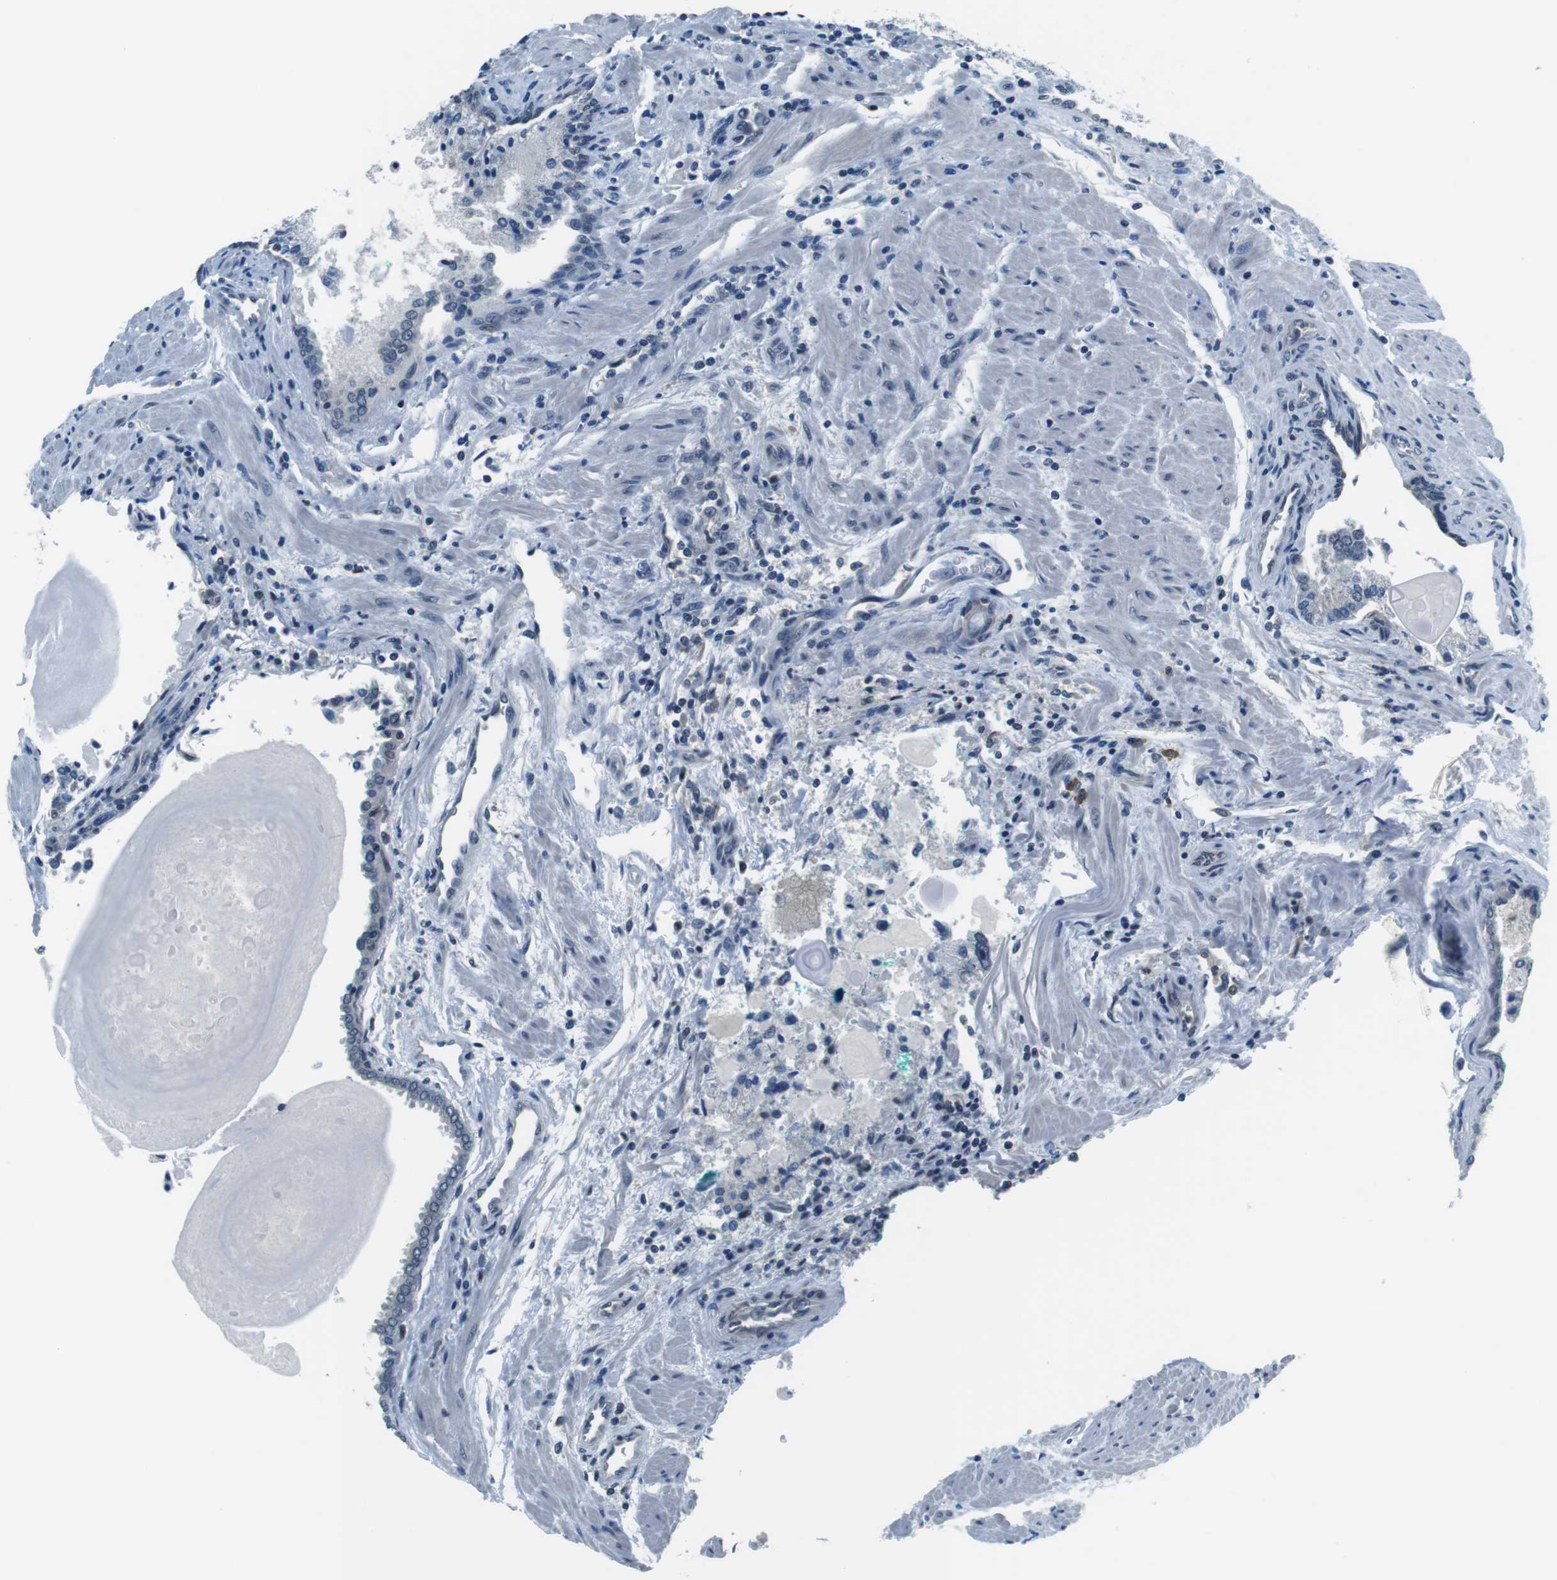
{"staining": {"intensity": "negative", "quantity": "none", "location": "none"}, "tissue": "prostate cancer", "cell_type": "Tumor cells", "image_type": "cancer", "snomed": [{"axis": "morphology", "description": "Adenocarcinoma, High grade"}, {"axis": "topography", "description": "Prostate"}], "caption": "Human prostate cancer stained for a protein using immunohistochemistry (IHC) exhibits no positivity in tumor cells.", "gene": "NEK4", "patient": {"sex": "male", "age": 58}}